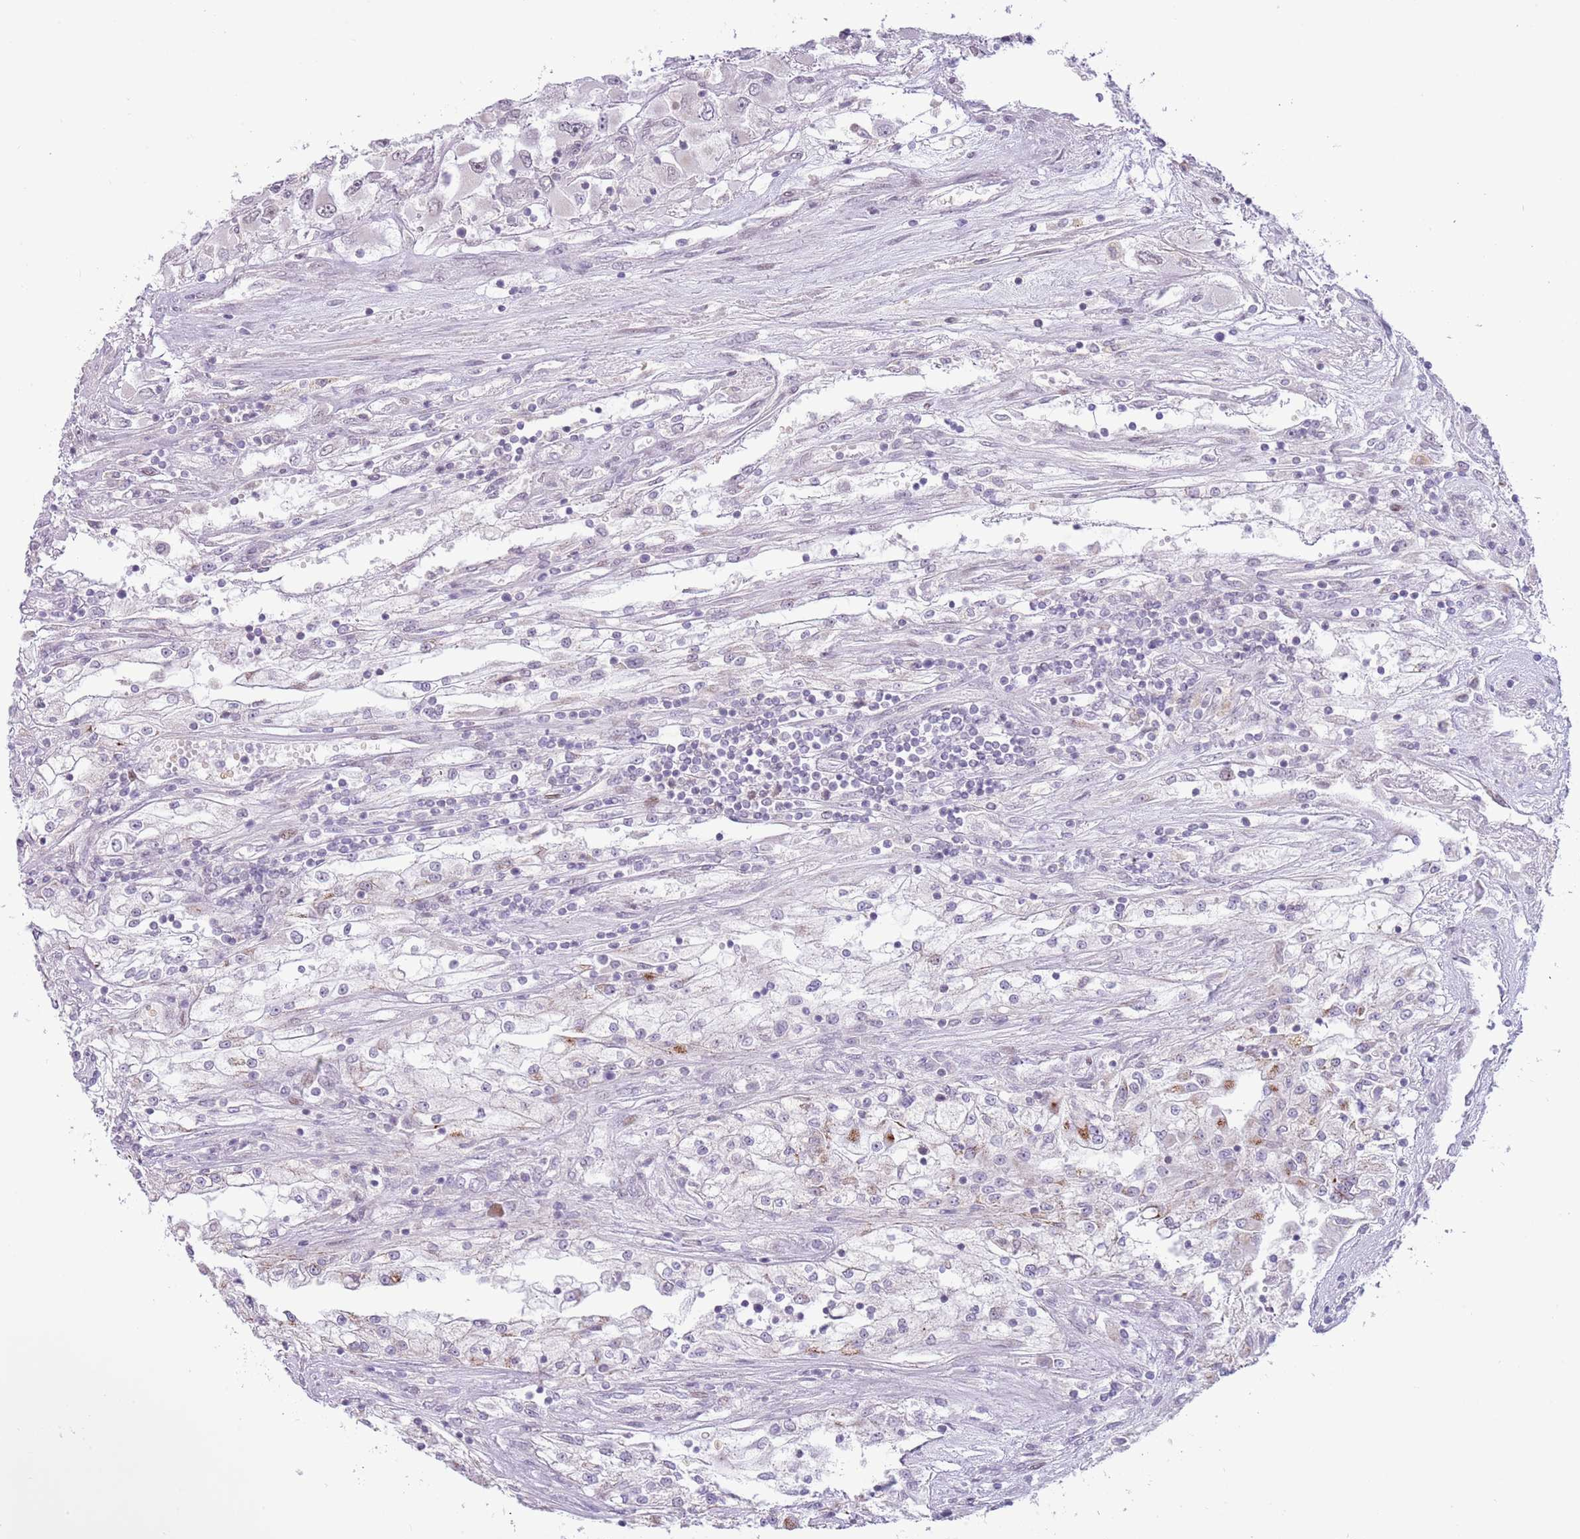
{"staining": {"intensity": "negative", "quantity": "none", "location": "none"}, "tissue": "renal cancer", "cell_type": "Tumor cells", "image_type": "cancer", "snomed": [{"axis": "morphology", "description": "Adenocarcinoma, NOS"}, {"axis": "topography", "description": "Kidney"}], "caption": "DAB (3,3'-diaminobenzidine) immunohistochemical staining of adenocarcinoma (renal) displays no significant positivity in tumor cells. (DAB immunohistochemistry visualized using brightfield microscopy, high magnification).", "gene": "MLLT11", "patient": {"sex": "female", "age": 52}}